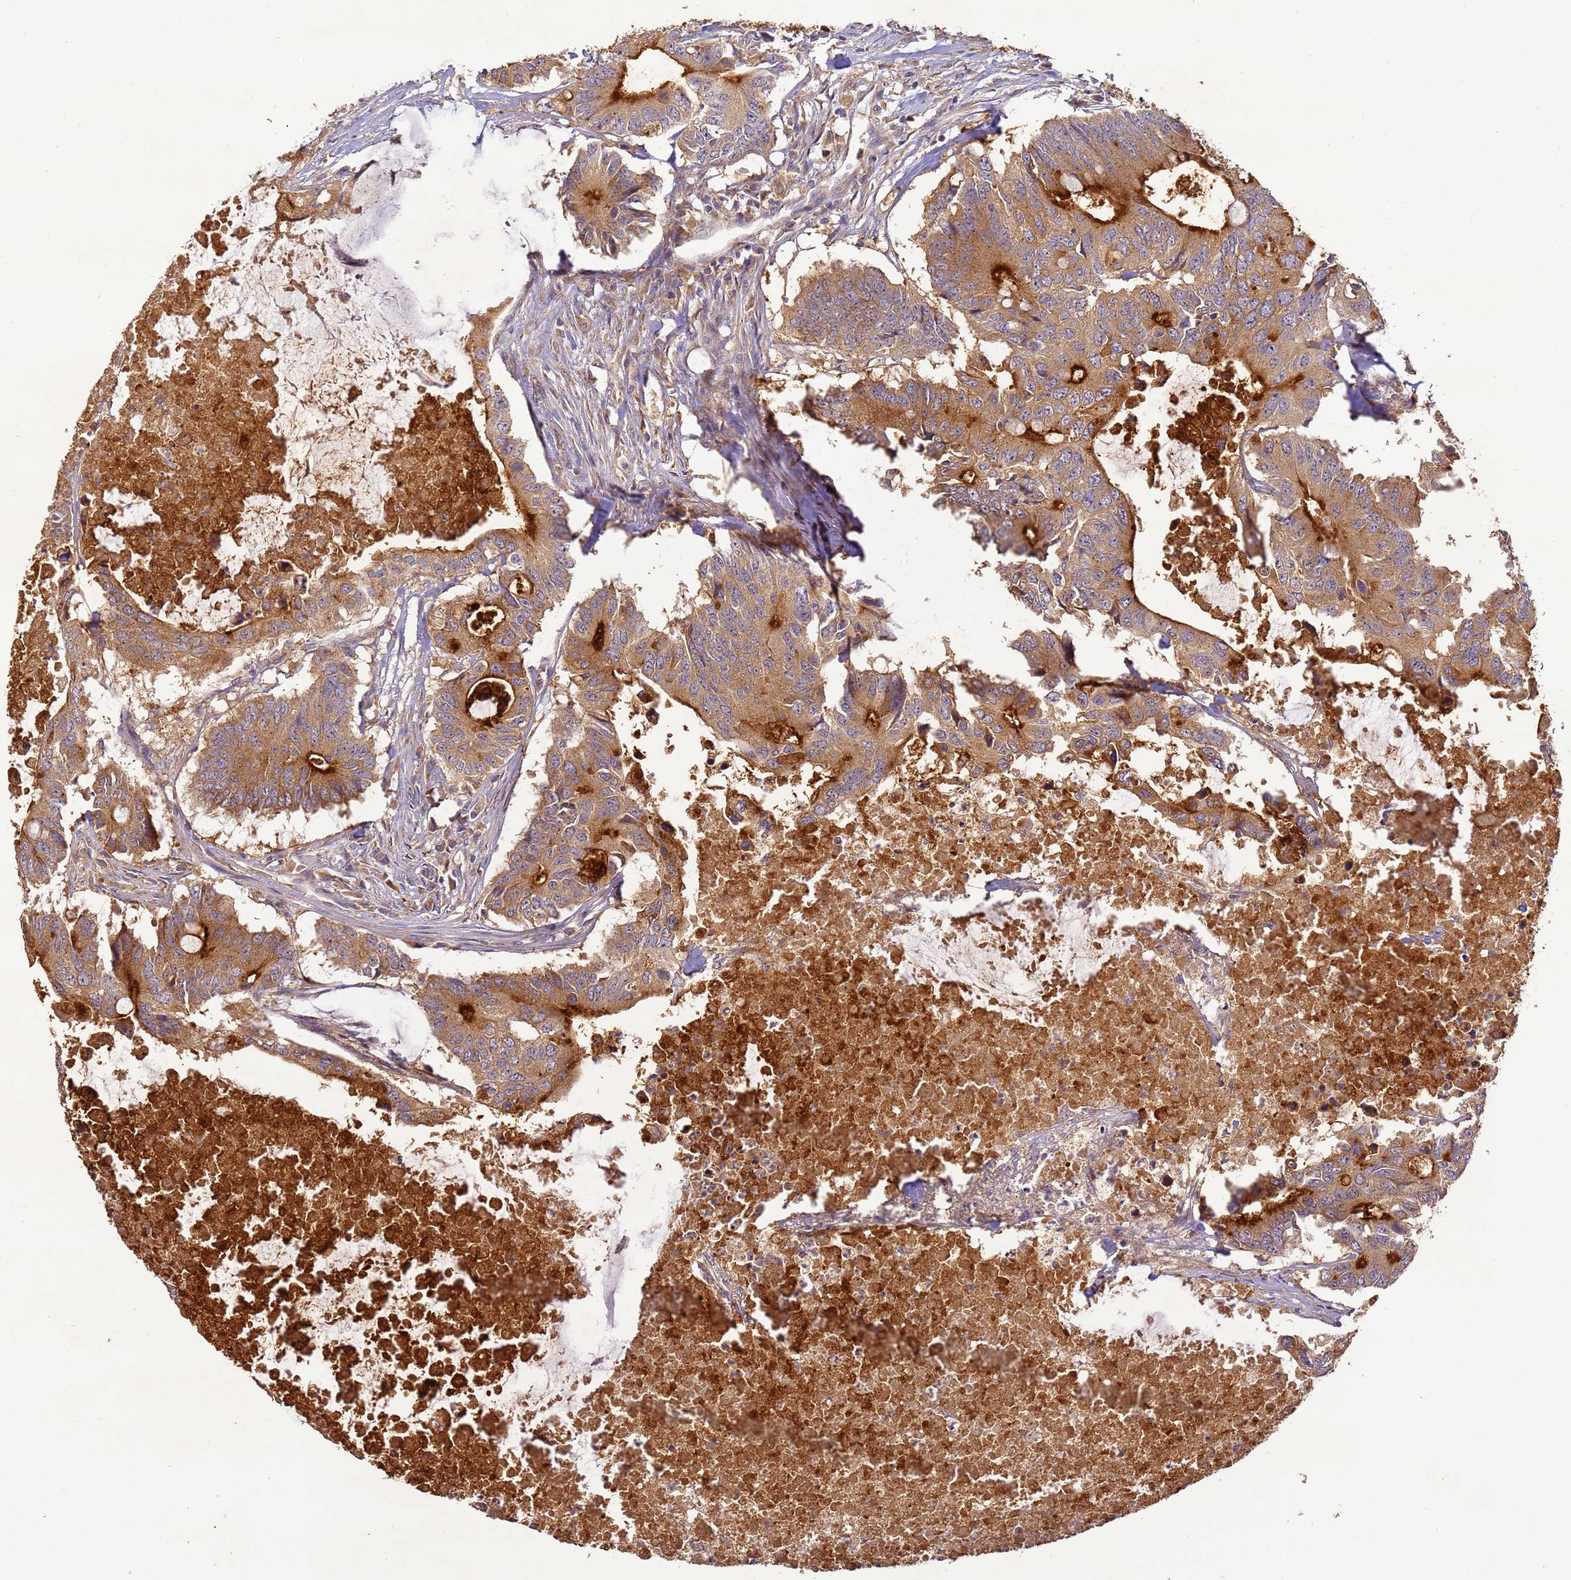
{"staining": {"intensity": "moderate", "quantity": ">75%", "location": "cytoplasmic/membranous"}, "tissue": "colorectal cancer", "cell_type": "Tumor cells", "image_type": "cancer", "snomed": [{"axis": "morphology", "description": "Adenocarcinoma, NOS"}, {"axis": "topography", "description": "Colon"}], "caption": "This photomicrograph demonstrates colorectal adenocarcinoma stained with immunohistochemistry to label a protein in brown. The cytoplasmic/membranous of tumor cells show moderate positivity for the protein. Nuclei are counter-stained blue.", "gene": "TIGAR", "patient": {"sex": "male", "age": 71}}